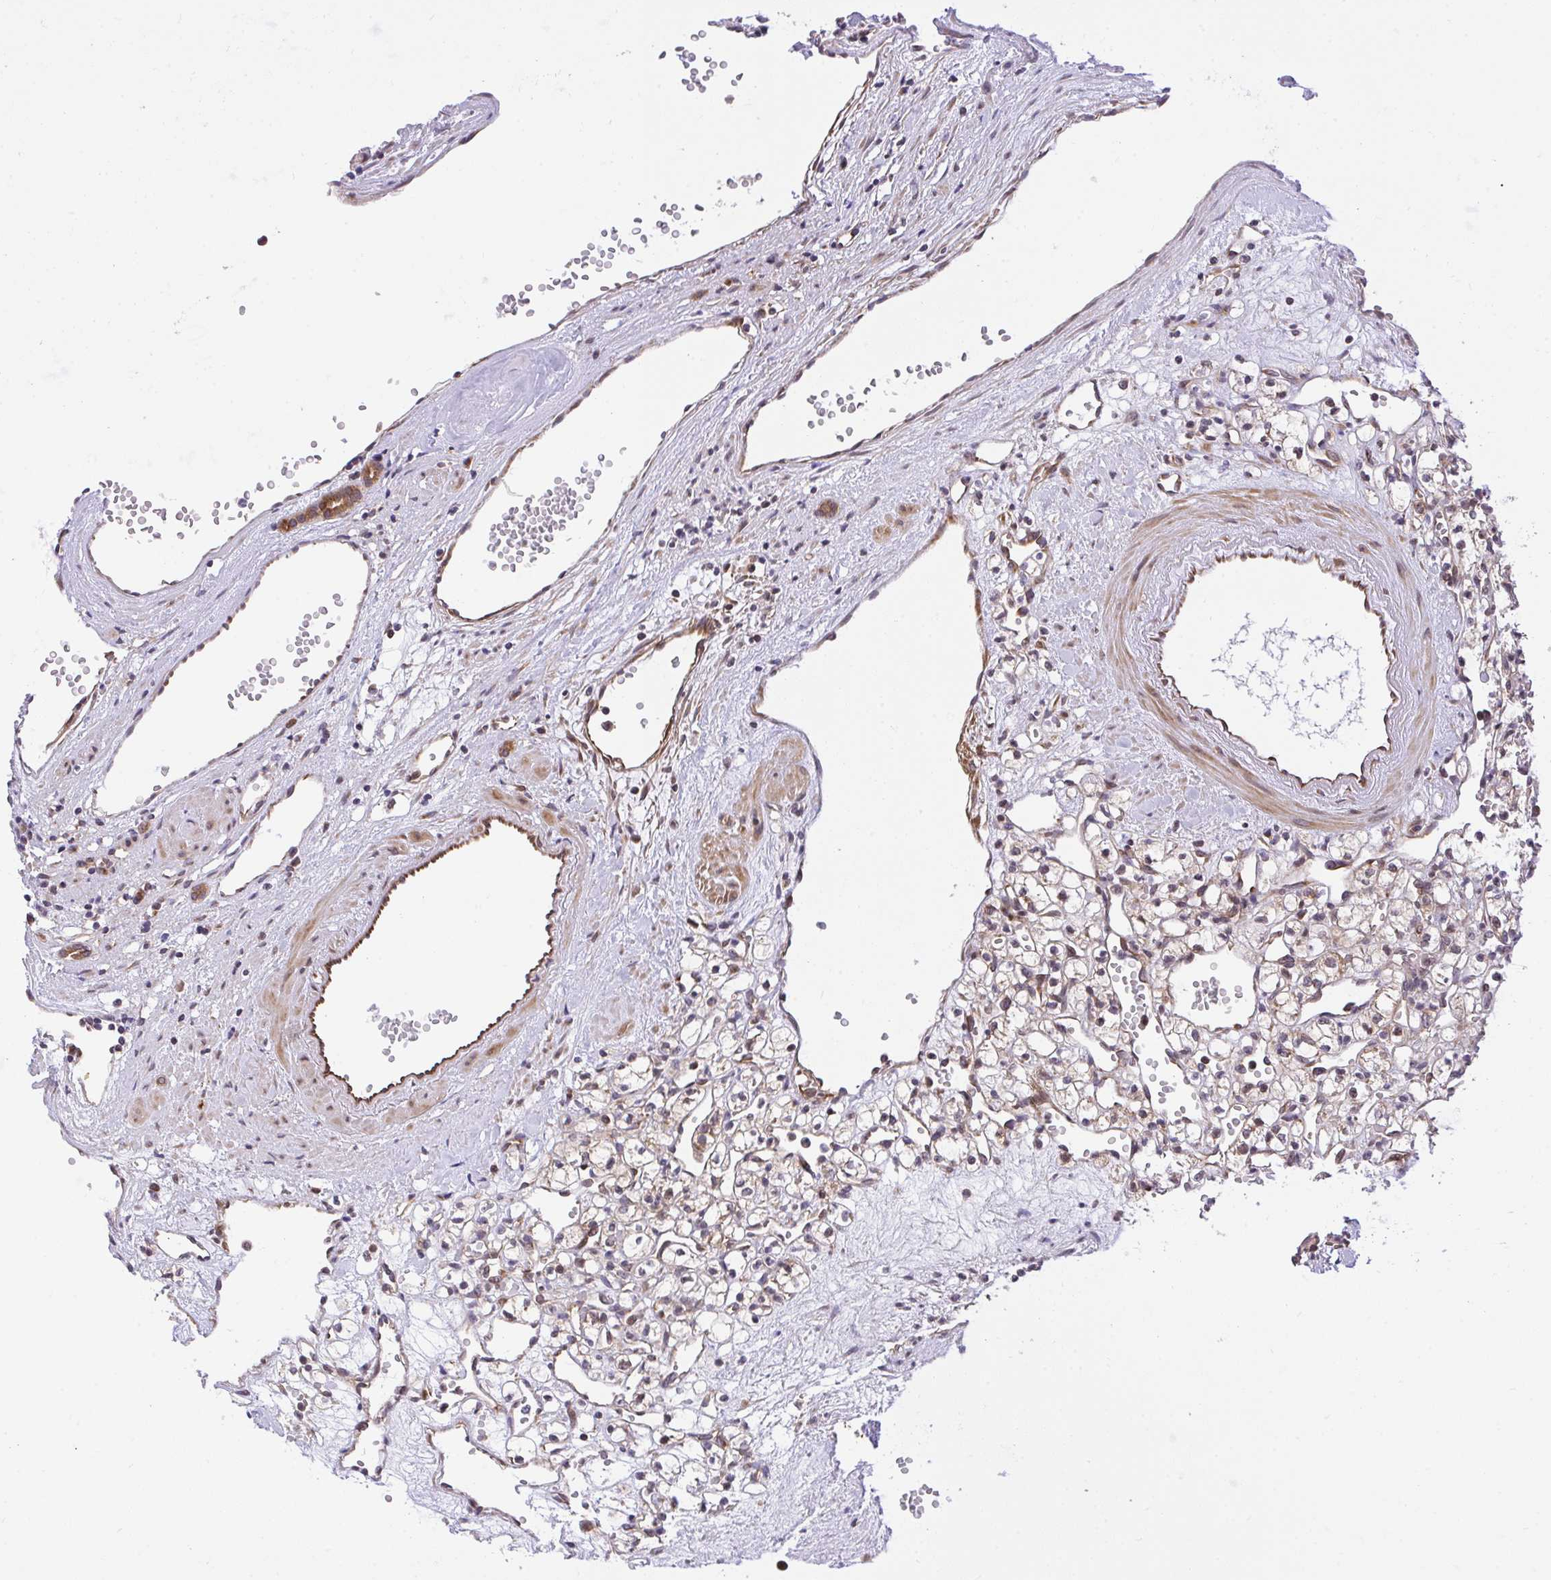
{"staining": {"intensity": "weak", "quantity": "<25%", "location": "cytoplasmic/membranous"}, "tissue": "renal cancer", "cell_type": "Tumor cells", "image_type": "cancer", "snomed": [{"axis": "morphology", "description": "Adenocarcinoma, NOS"}, {"axis": "topography", "description": "Kidney"}], "caption": "This image is of renal cancer (adenocarcinoma) stained with IHC to label a protein in brown with the nuclei are counter-stained blue. There is no staining in tumor cells.", "gene": "ERI1", "patient": {"sex": "female", "age": 59}}